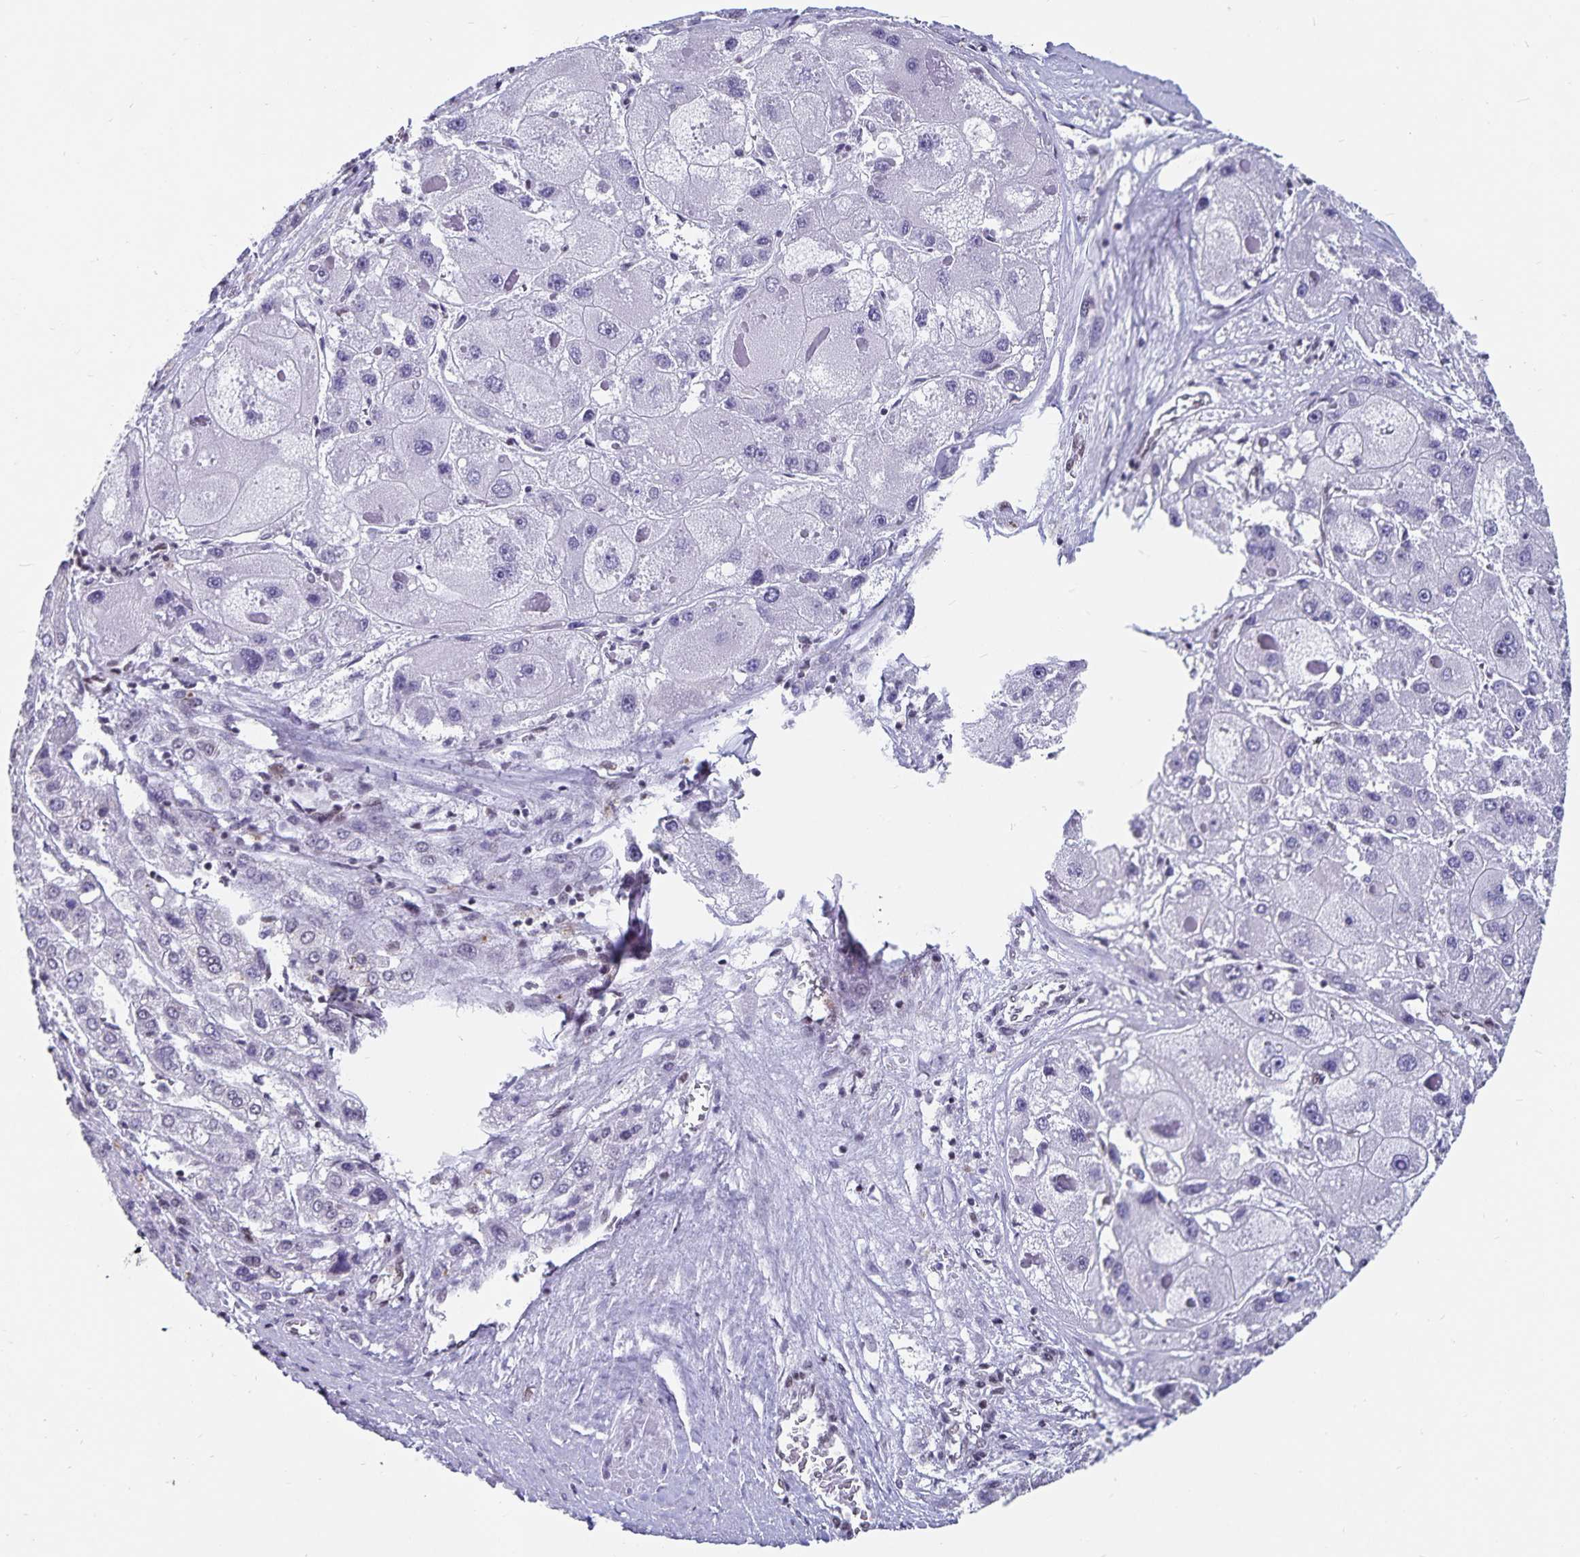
{"staining": {"intensity": "negative", "quantity": "none", "location": "none"}, "tissue": "liver cancer", "cell_type": "Tumor cells", "image_type": "cancer", "snomed": [{"axis": "morphology", "description": "Carcinoma, Hepatocellular, NOS"}, {"axis": "topography", "description": "Liver"}], "caption": "This histopathology image is of hepatocellular carcinoma (liver) stained with immunohistochemistry to label a protein in brown with the nuclei are counter-stained blue. There is no staining in tumor cells. (Brightfield microscopy of DAB (3,3'-diaminobenzidine) IHC at high magnification).", "gene": "PBX2", "patient": {"sex": "female", "age": 73}}